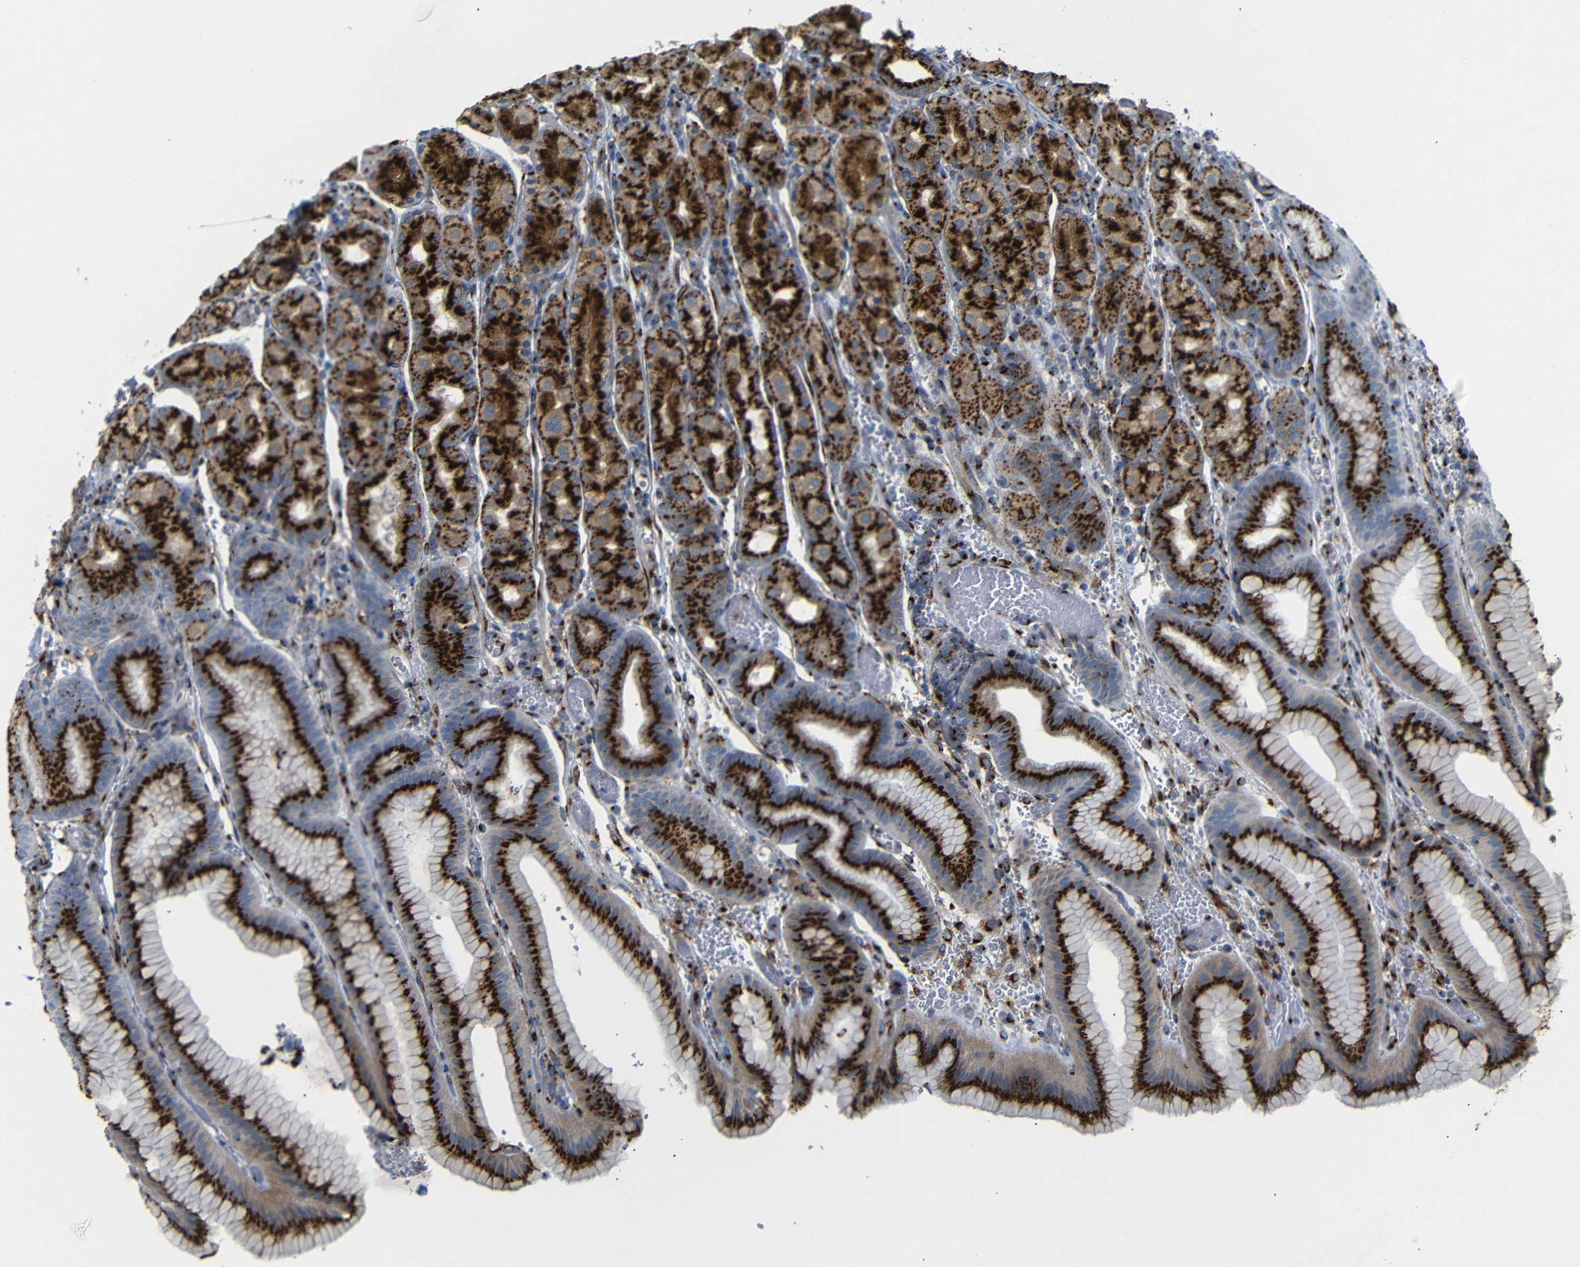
{"staining": {"intensity": "strong", "quantity": ">75%", "location": "cytoplasmic/membranous"}, "tissue": "stomach", "cell_type": "Glandular cells", "image_type": "normal", "snomed": [{"axis": "morphology", "description": "Normal tissue, NOS"}, {"axis": "morphology", "description": "Carcinoid, malignant, NOS"}, {"axis": "topography", "description": "Stomach, upper"}], "caption": "Unremarkable stomach displays strong cytoplasmic/membranous expression in approximately >75% of glandular cells.", "gene": "TGOLN2", "patient": {"sex": "male", "age": 39}}